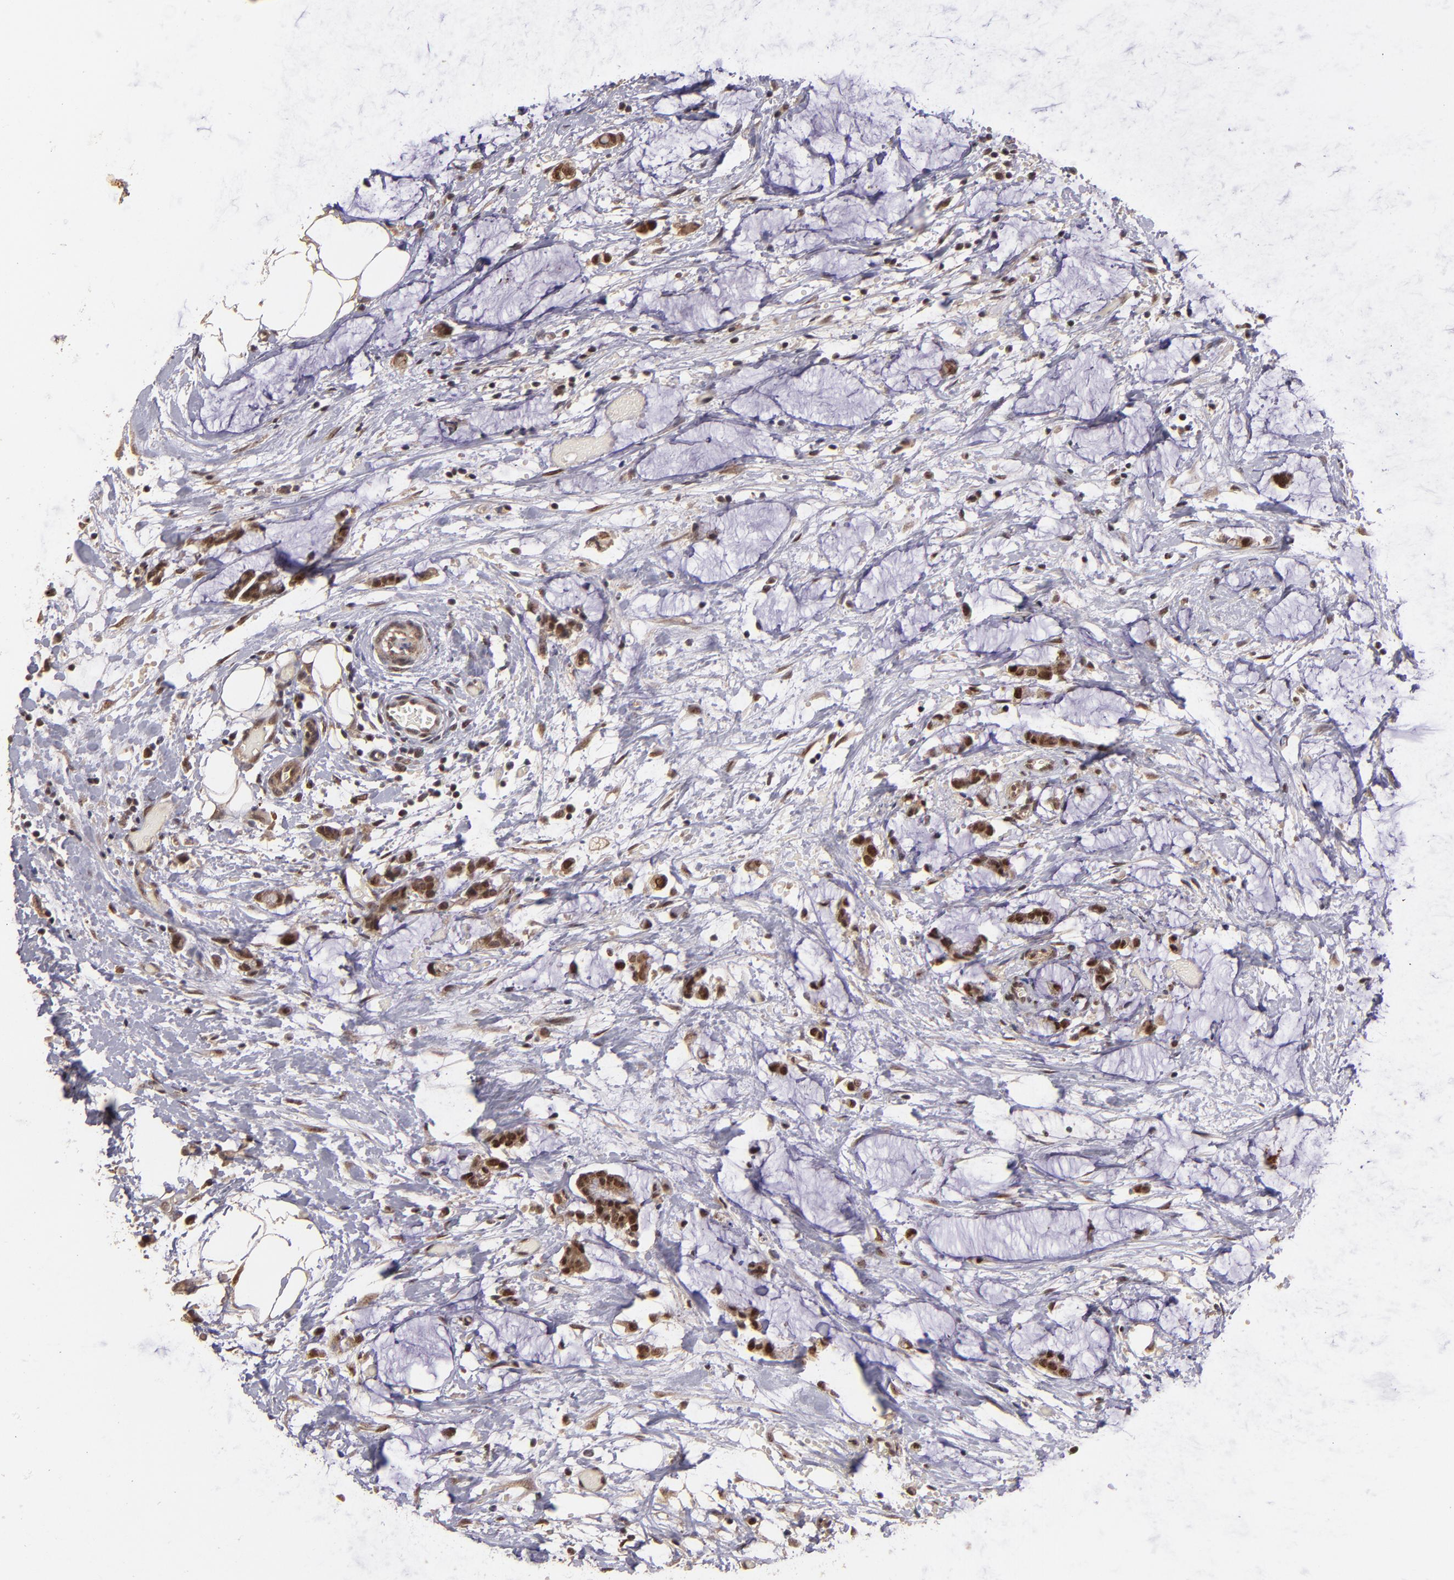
{"staining": {"intensity": "moderate", "quantity": ">75%", "location": "nuclear"}, "tissue": "colorectal cancer", "cell_type": "Tumor cells", "image_type": "cancer", "snomed": [{"axis": "morphology", "description": "Adenocarcinoma, NOS"}, {"axis": "topography", "description": "Colon"}], "caption": "Protein analysis of adenocarcinoma (colorectal) tissue demonstrates moderate nuclear expression in about >75% of tumor cells. The staining was performed using DAB (3,3'-diaminobenzidine) to visualize the protein expression in brown, while the nuclei were stained in blue with hematoxylin (Magnification: 20x).", "gene": "ABHD12B", "patient": {"sex": "male", "age": 14}}